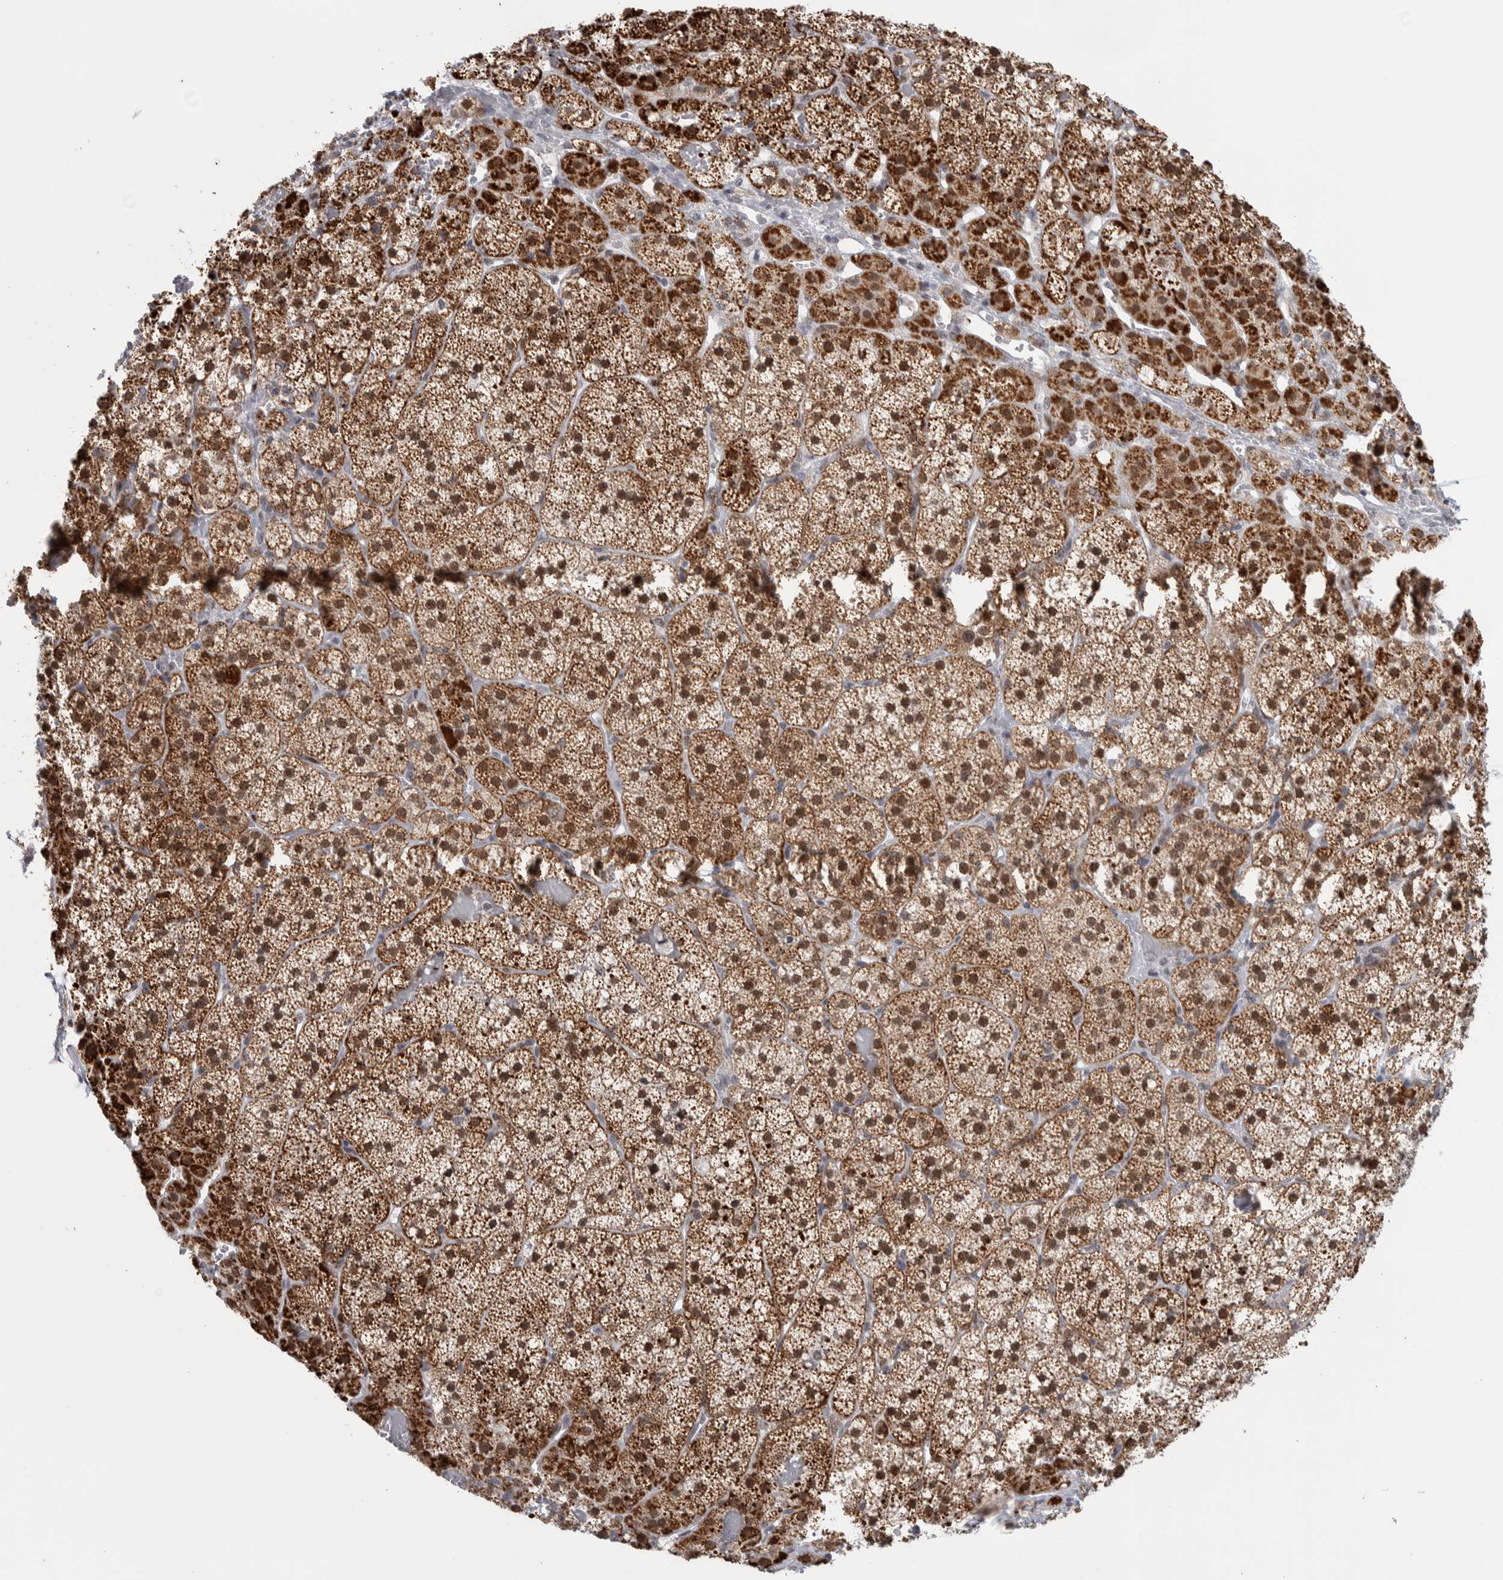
{"staining": {"intensity": "strong", "quantity": "25%-75%", "location": "cytoplasmic/membranous,nuclear"}, "tissue": "adrenal gland", "cell_type": "Glandular cells", "image_type": "normal", "snomed": [{"axis": "morphology", "description": "Normal tissue, NOS"}, {"axis": "topography", "description": "Adrenal gland"}], "caption": "Protein analysis of normal adrenal gland demonstrates strong cytoplasmic/membranous,nuclear staining in about 25%-75% of glandular cells.", "gene": "HEXIM2", "patient": {"sex": "female", "age": 44}}